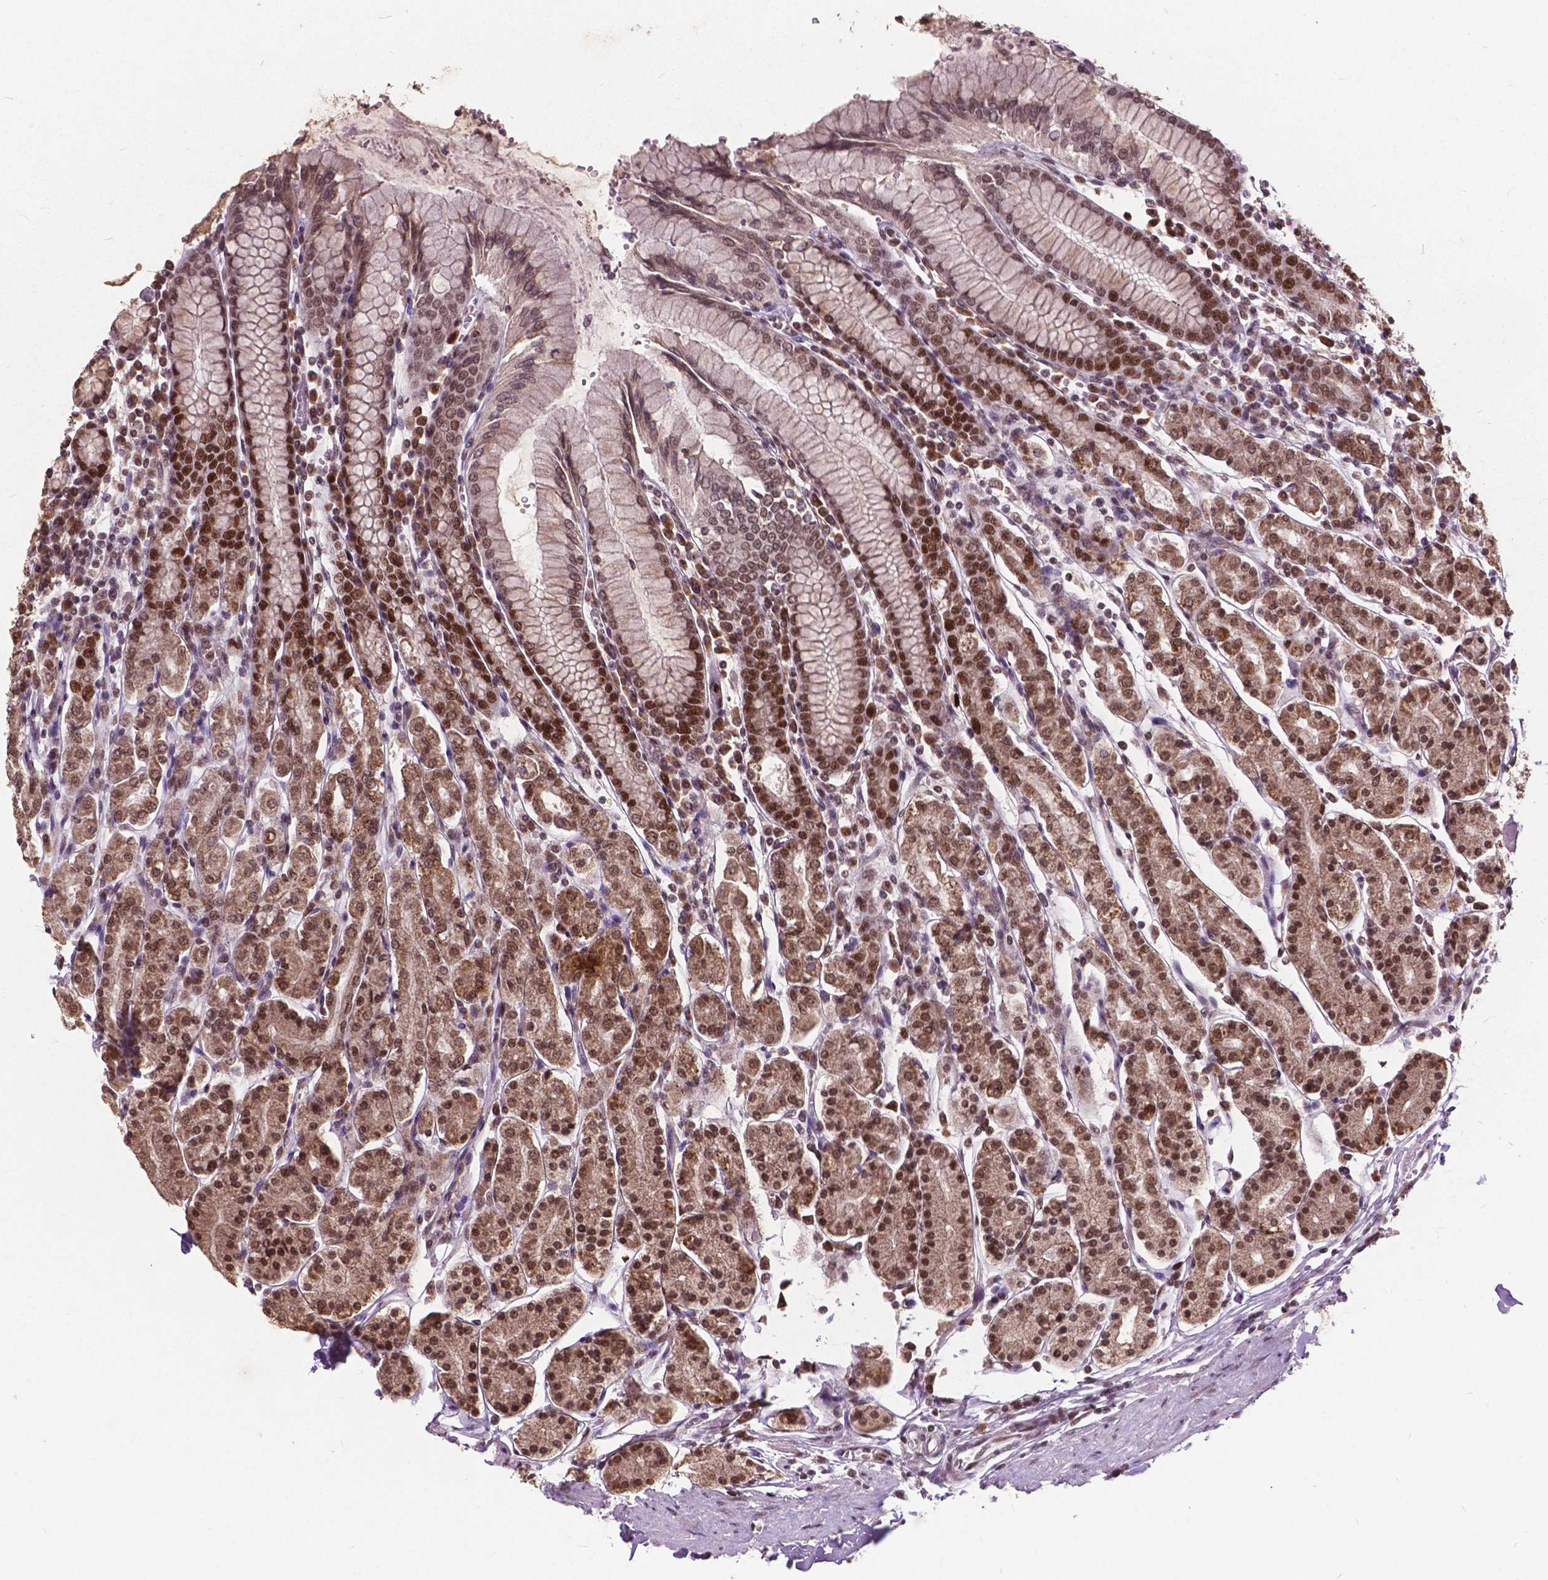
{"staining": {"intensity": "moderate", "quantity": ">75%", "location": "cytoplasmic/membranous,nuclear"}, "tissue": "stomach", "cell_type": "Glandular cells", "image_type": "normal", "snomed": [{"axis": "morphology", "description": "Normal tissue, NOS"}, {"axis": "topography", "description": "Stomach, upper"}, {"axis": "topography", "description": "Stomach"}], "caption": "IHC staining of normal stomach, which displays medium levels of moderate cytoplasmic/membranous,nuclear staining in about >75% of glandular cells indicating moderate cytoplasmic/membranous,nuclear protein staining. The staining was performed using DAB (3,3'-diaminobenzidine) (brown) for protein detection and nuclei were counterstained in hematoxylin (blue).", "gene": "MSH2", "patient": {"sex": "male", "age": 62}}